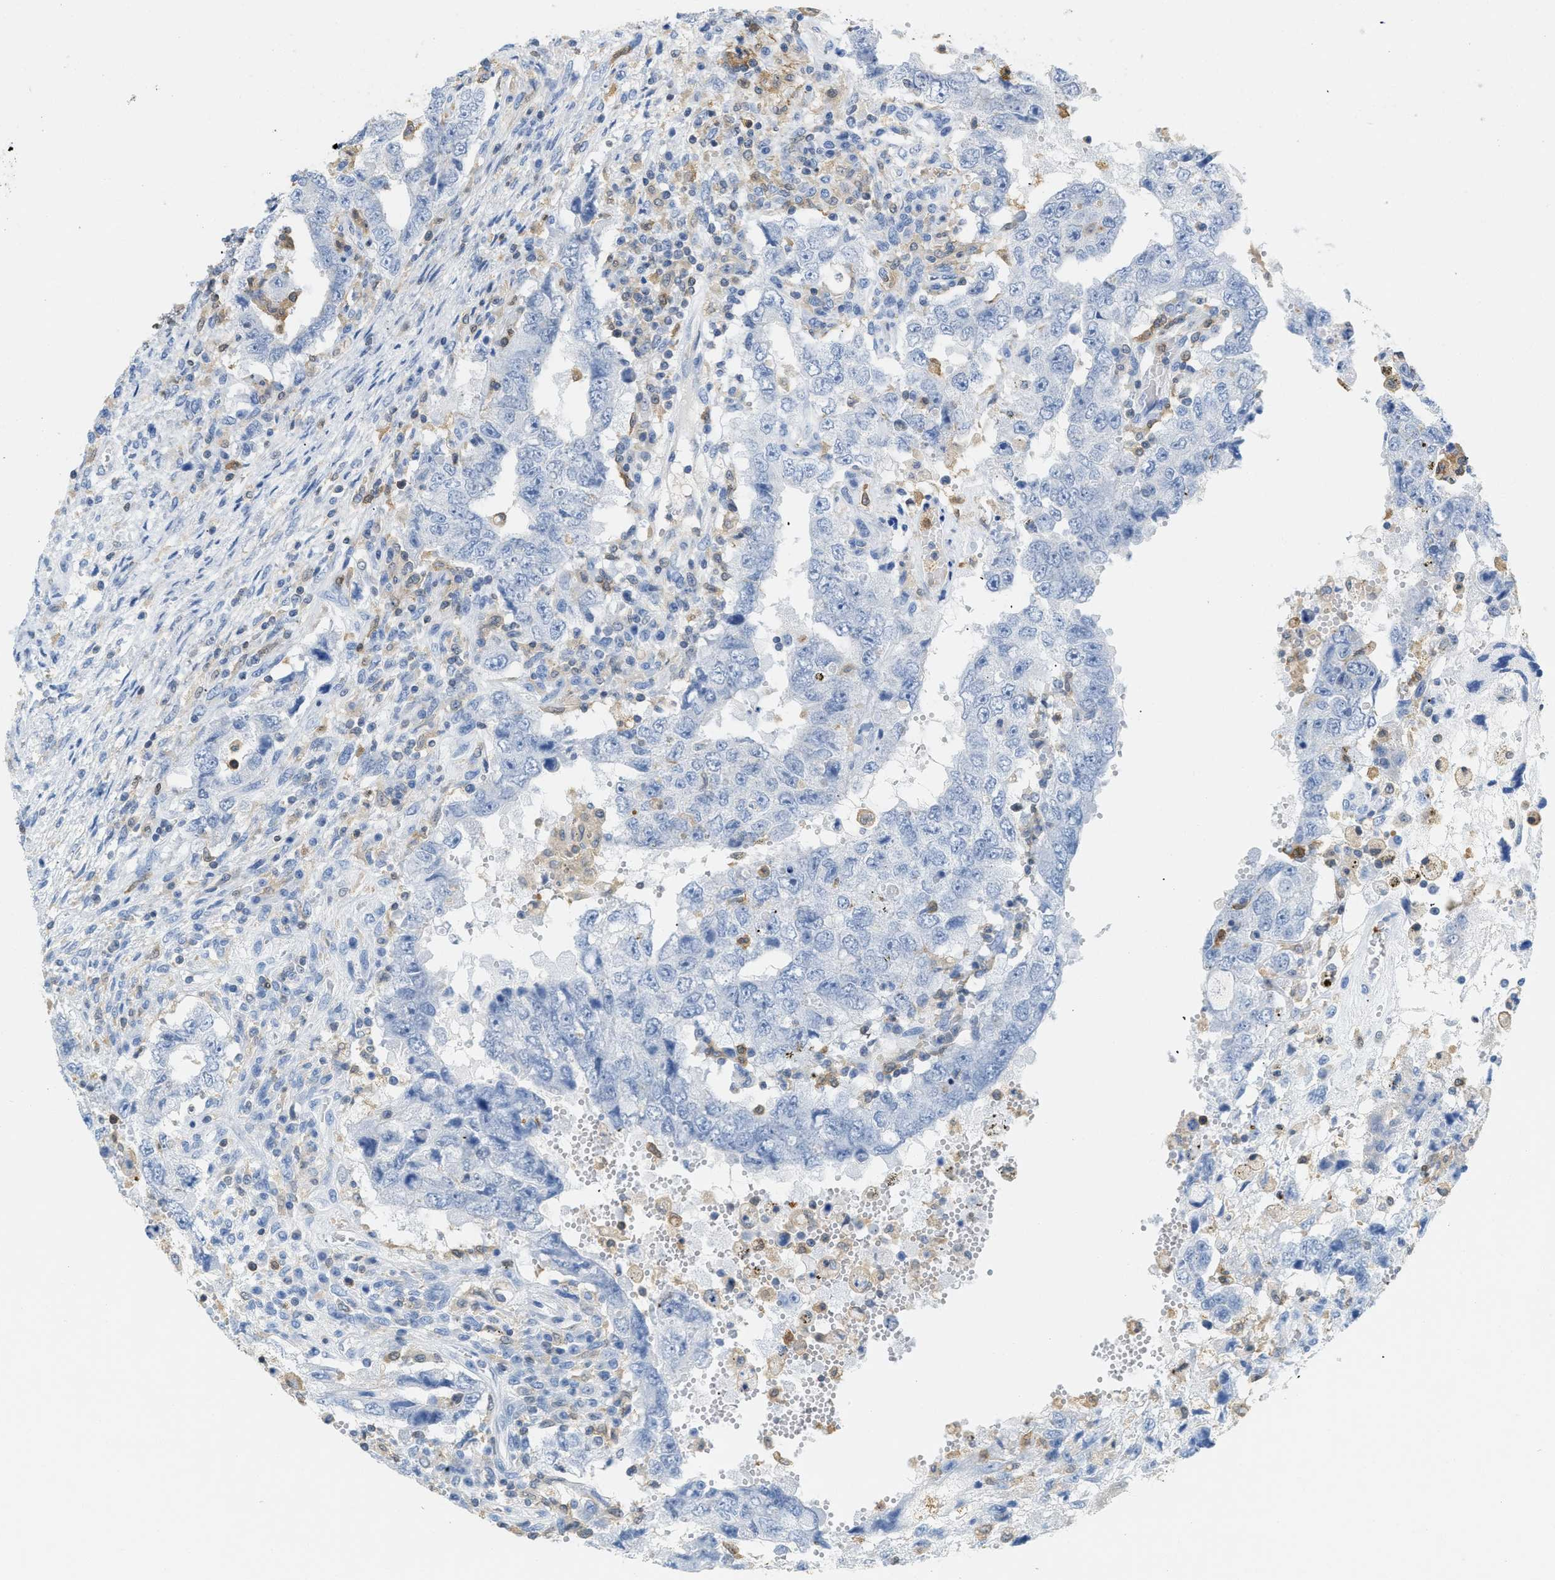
{"staining": {"intensity": "negative", "quantity": "none", "location": "none"}, "tissue": "testis cancer", "cell_type": "Tumor cells", "image_type": "cancer", "snomed": [{"axis": "morphology", "description": "Carcinoma, Embryonal, NOS"}, {"axis": "topography", "description": "Testis"}], "caption": "Immunohistochemistry (IHC) photomicrograph of neoplastic tissue: human testis cancer stained with DAB shows no significant protein positivity in tumor cells. (DAB (3,3'-diaminobenzidine) immunohistochemistry (IHC) visualized using brightfield microscopy, high magnification).", "gene": "SERPINB1", "patient": {"sex": "male", "age": 26}}